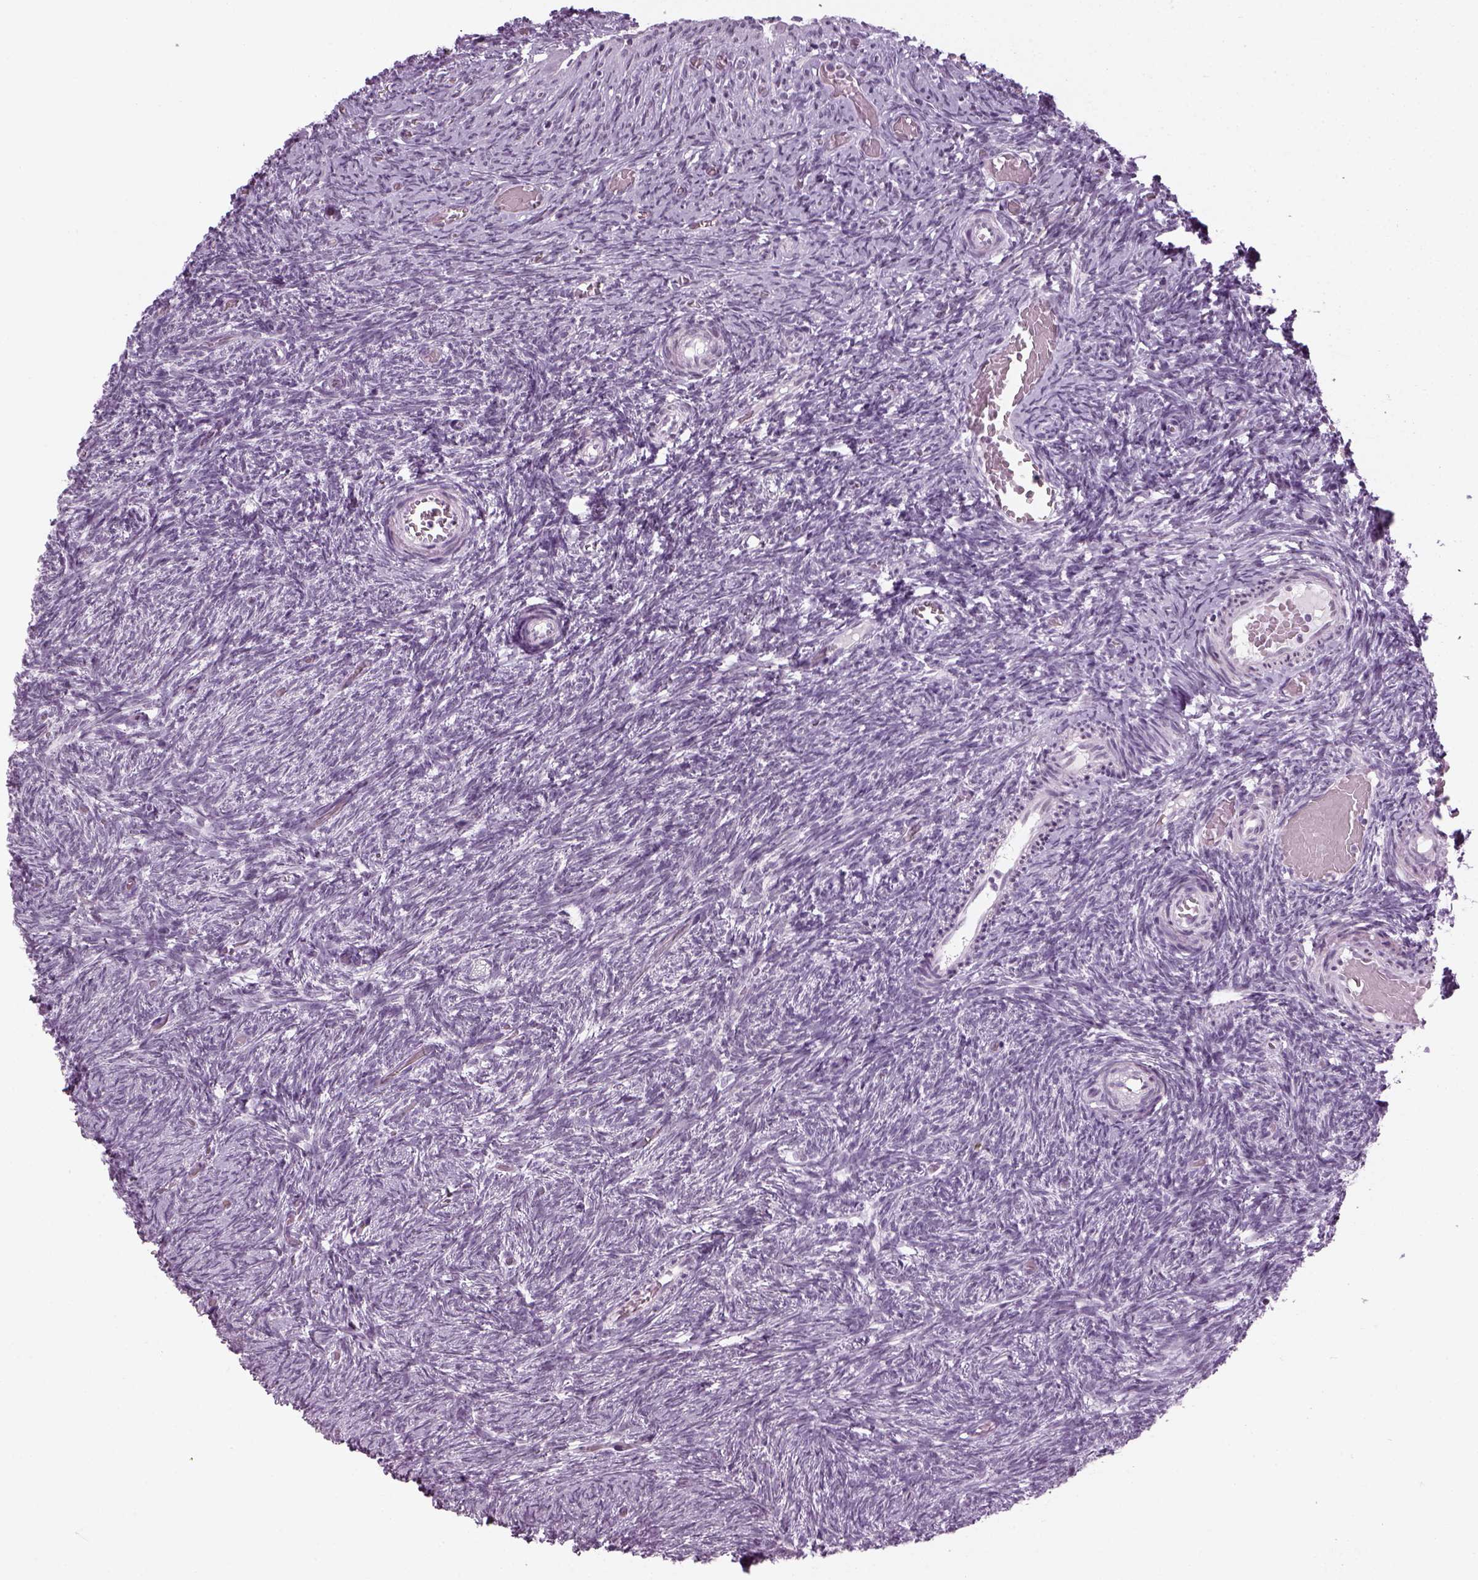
{"staining": {"intensity": "negative", "quantity": "none", "location": "none"}, "tissue": "ovary", "cell_type": "Follicle cells", "image_type": "normal", "snomed": [{"axis": "morphology", "description": "Normal tissue, NOS"}, {"axis": "topography", "description": "Ovary"}], "caption": "A high-resolution micrograph shows immunohistochemistry (IHC) staining of unremarkable ovary, which reveals no significant positivity in follicle cells.", "gene": "KCNG2", "patient": {"sex": "female", "age": 39}}